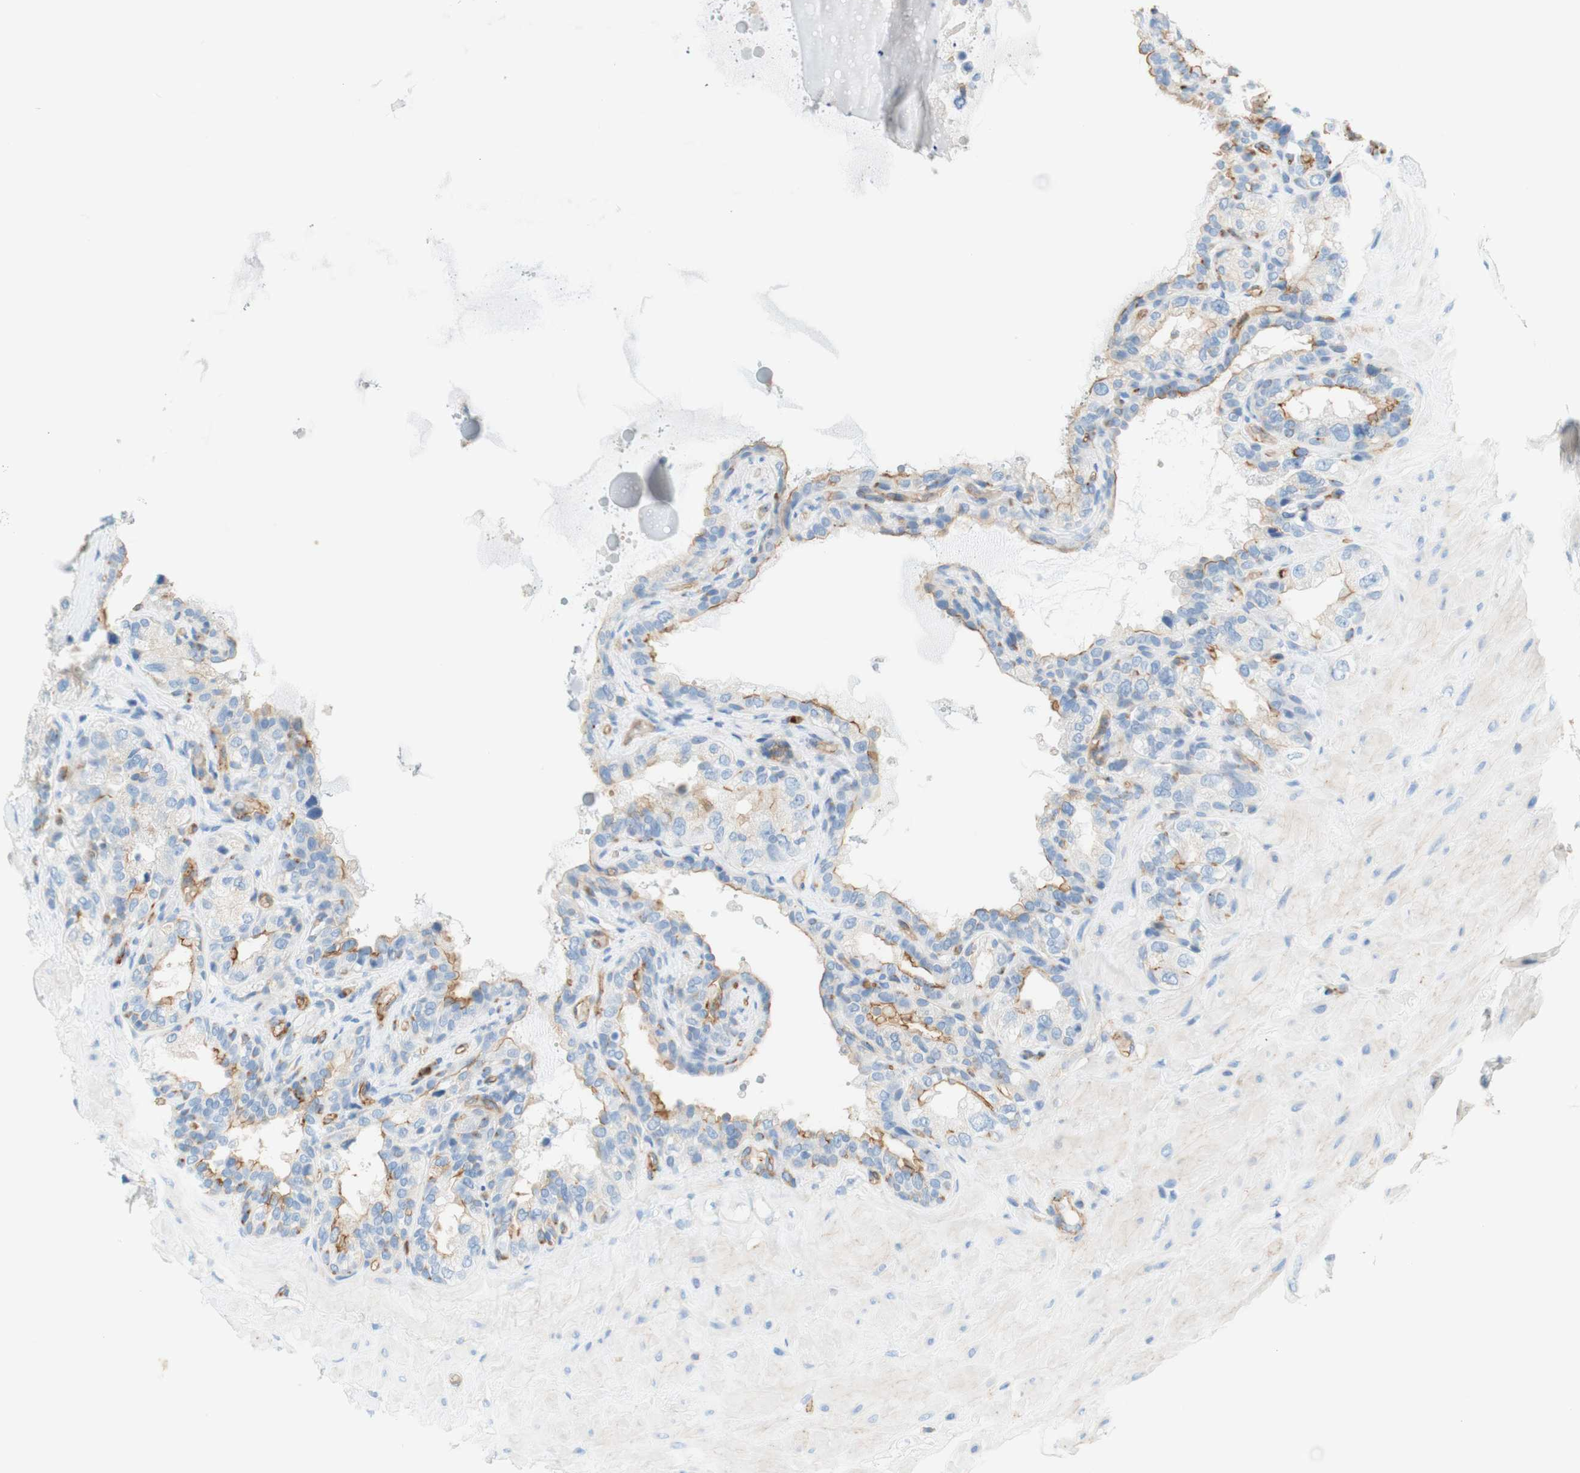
{"staining": {"intensity": "weak", "quantity": "25%-75%", "location": "cytoplasmic/membranous"}, "tissue": "seminal vesicle", "cell_type": "Glandular cells", "image_type": "normal", "snomed": [{"axis": "morphology", "description": "Normal tissue, NOS"}, {"axis": "topography", "description": "Seminal veicle"}], "caption": "Immunohistochemical staining of benign seminal vesicle demonstrates weak cytoplasmic/membranous protein positivity in approximately 25%-75% of glandular cells. Ihc stains the protein in brown and the nuclei are stained blue.", "gene": "STOM", "patient": {"sex": "male", "age": 68}}